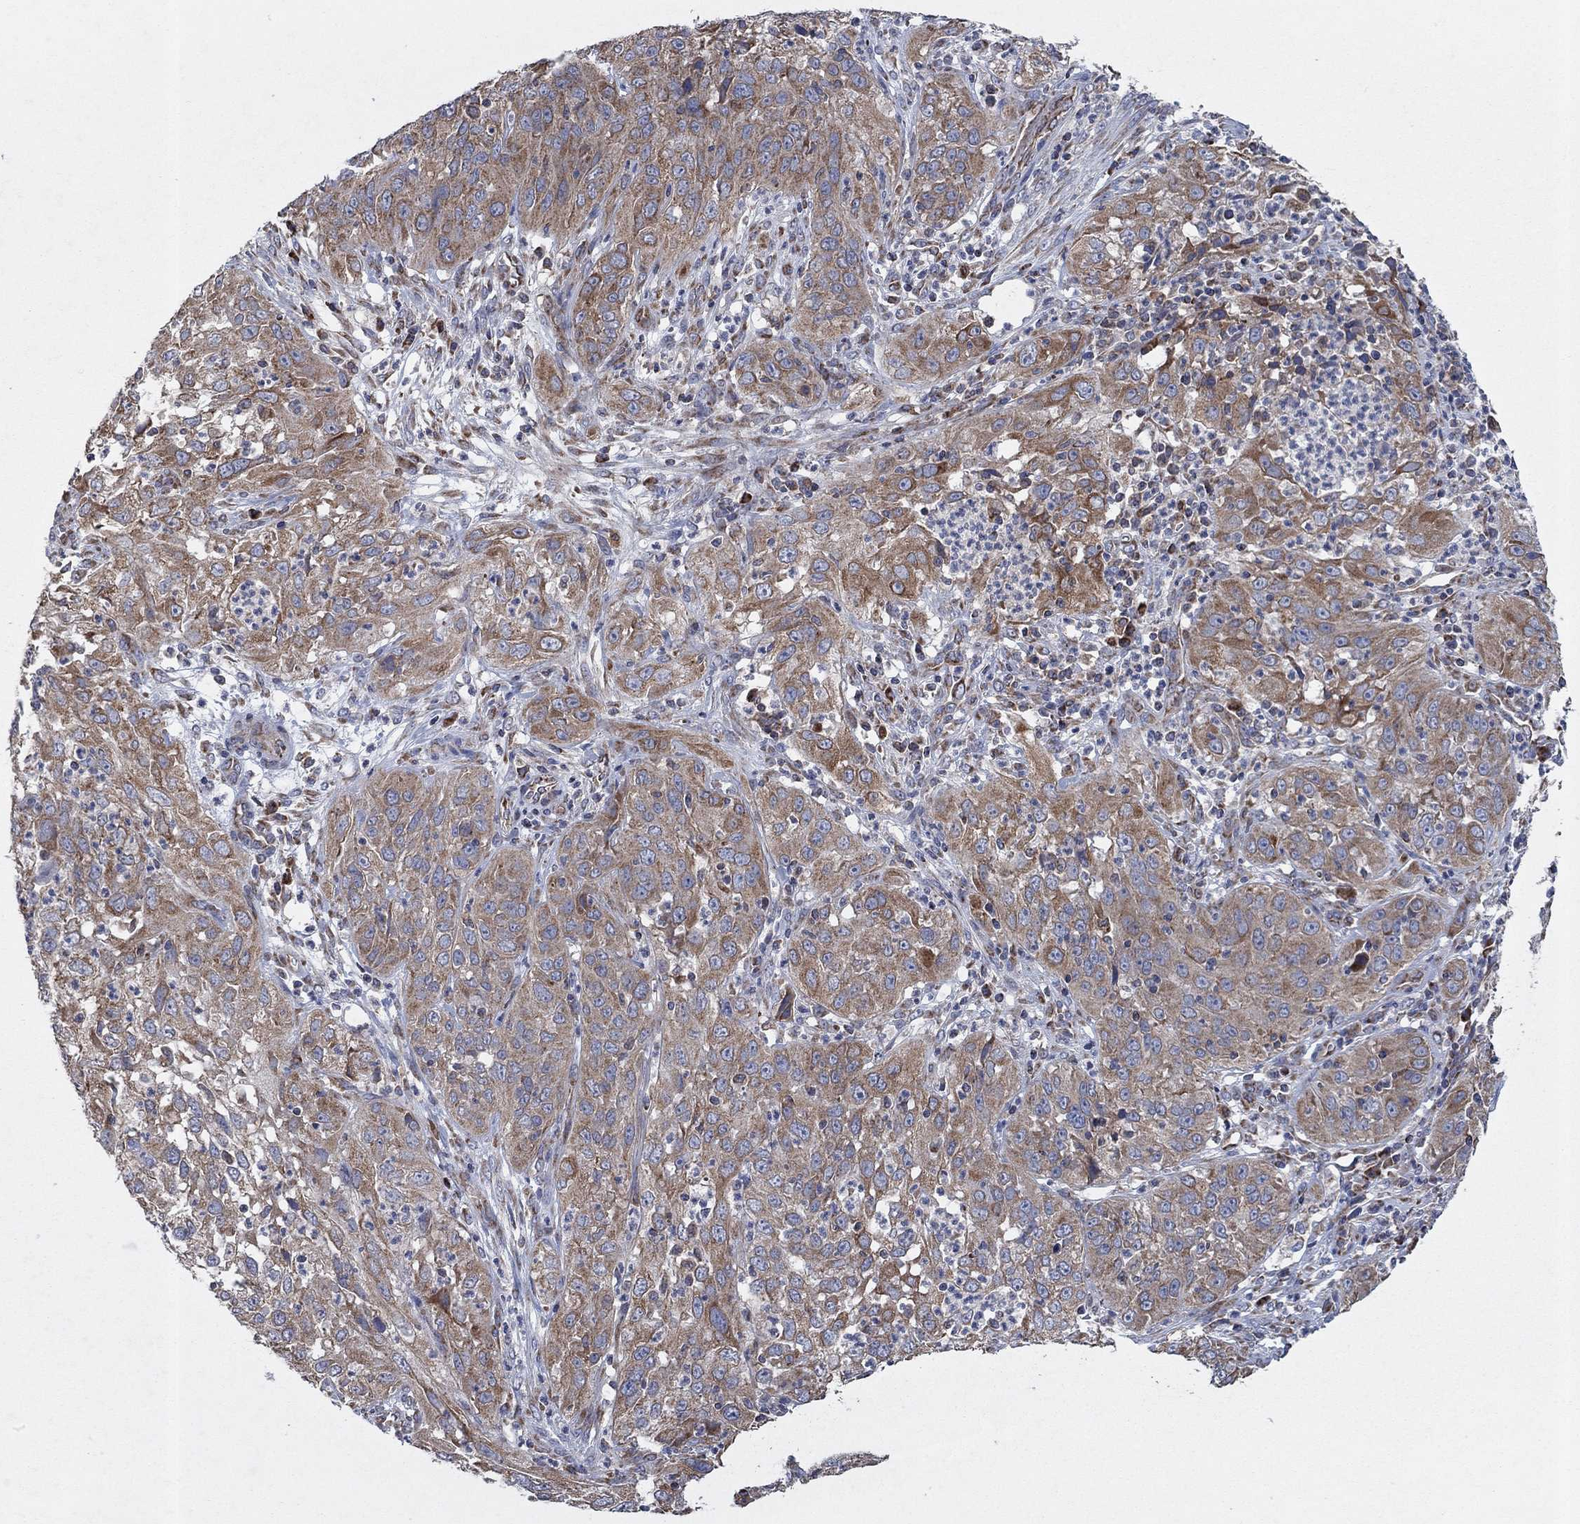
{"staining": {"intensity": "moderate", "quantity": ">75%", "location": "cytoplasmic/membranous"}, "tissue": "cervical cancer", "cell_type": "Tumor cells", "image_type": "cancer", "snomed": [{"axis": "morphology", "description": "Squamous cell carcinoma, NOS"}, {"axis": "topography", "description": "Cervix"}], "caption": "Approximately >75% of tumor cells in squamous cell carcinoma (cervical) exhibit moderate cytoplasmic/membranous protein expression as visualized by brown immunohistochemical staining.", "gene": "NCEH1", "patient": {"sex": "female", "age": 32}}